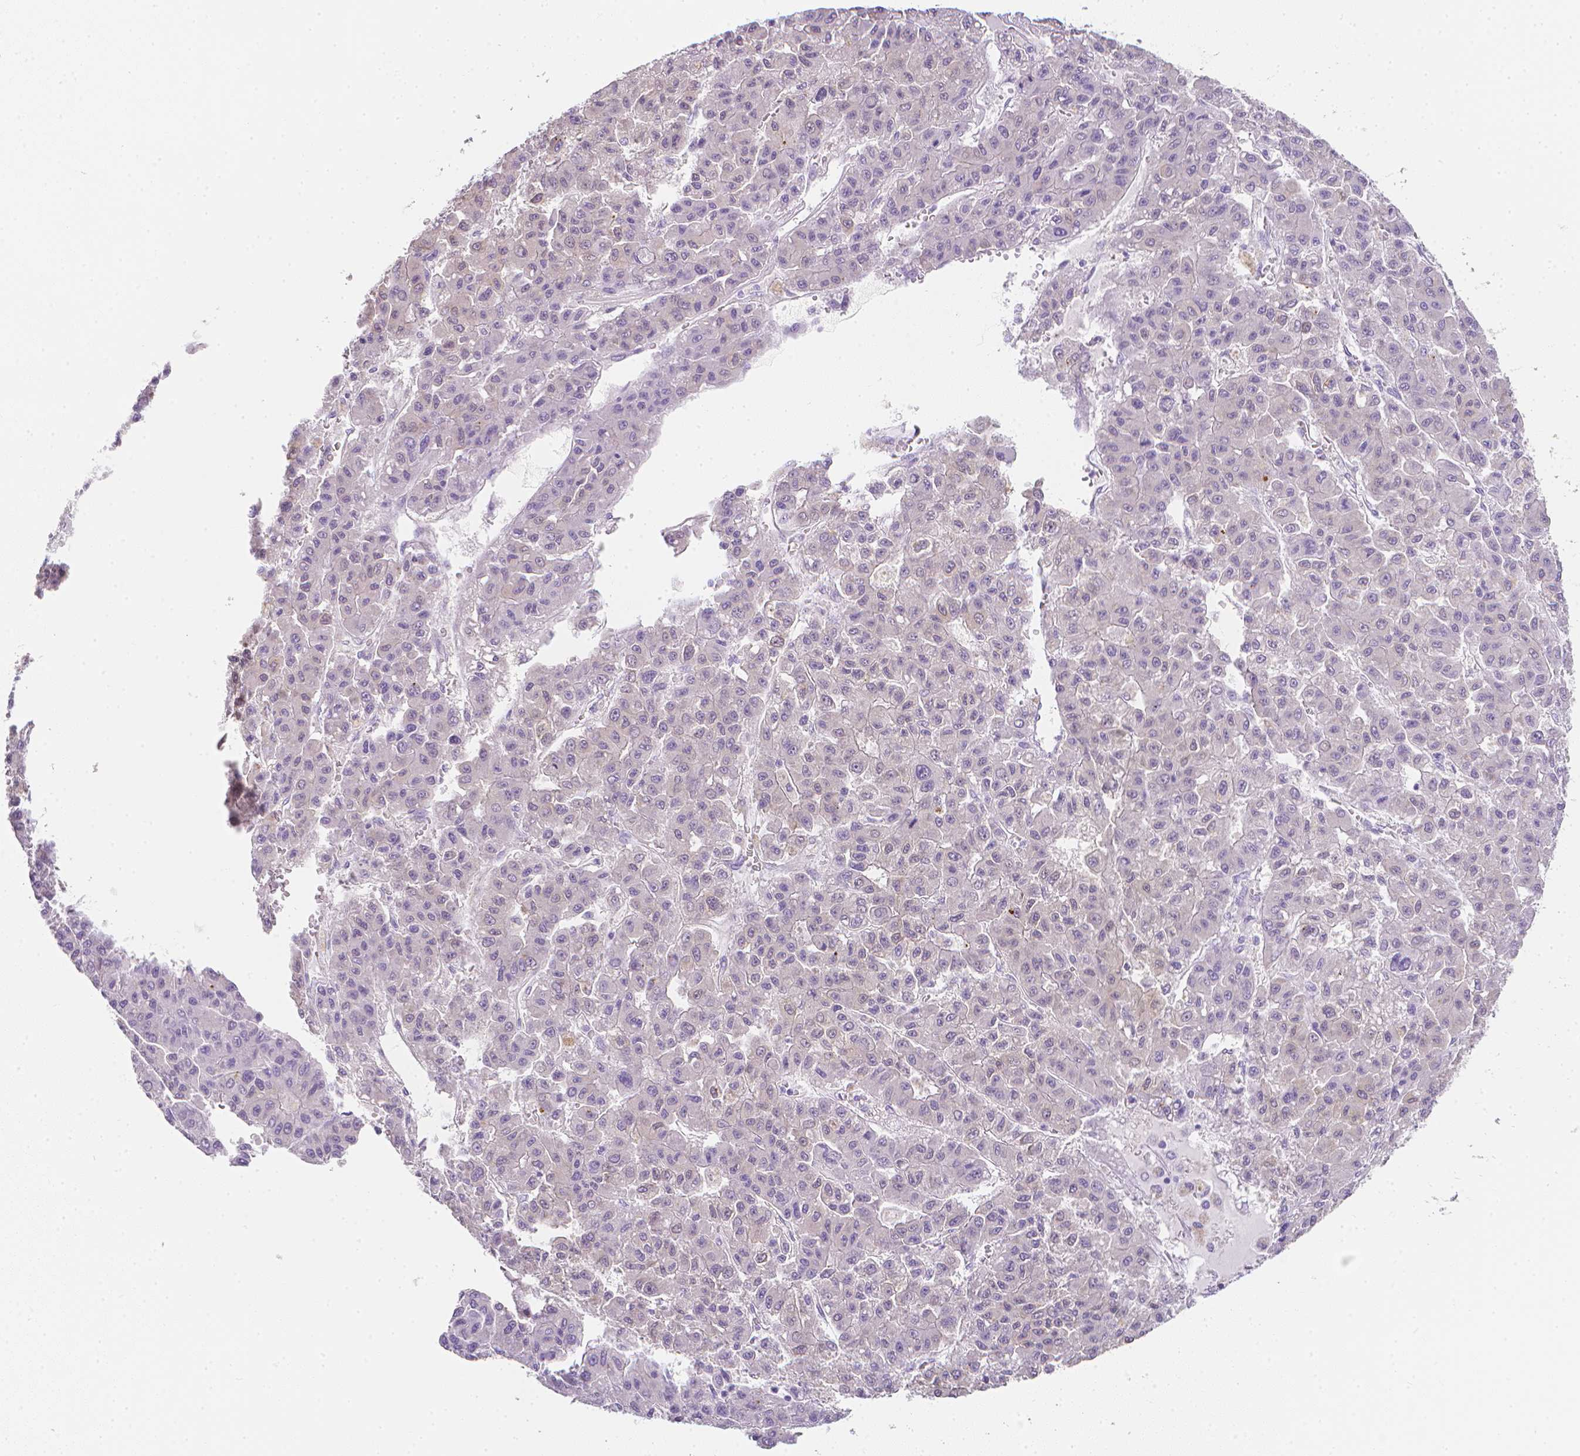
{"staining": {"intensity": "negative", "quantity": "none", "location": "none"}, "tissue": "liver cancer", "cell_type": "Tumor cells", "image_type": "cancer", "snomed": [{"axis": "morphology", "description": "Carcinoma, Hepatocellular, NOS"}, {"axis": "topography", "description": "Liver"}], "caption": "Immunohistochemical staining of human liver cancer (hepatocellular carcinoma) reveals no significant staining in tumor cells.", "gene": "LGALS4", "patient": {"sex": "male", "age": 70}}